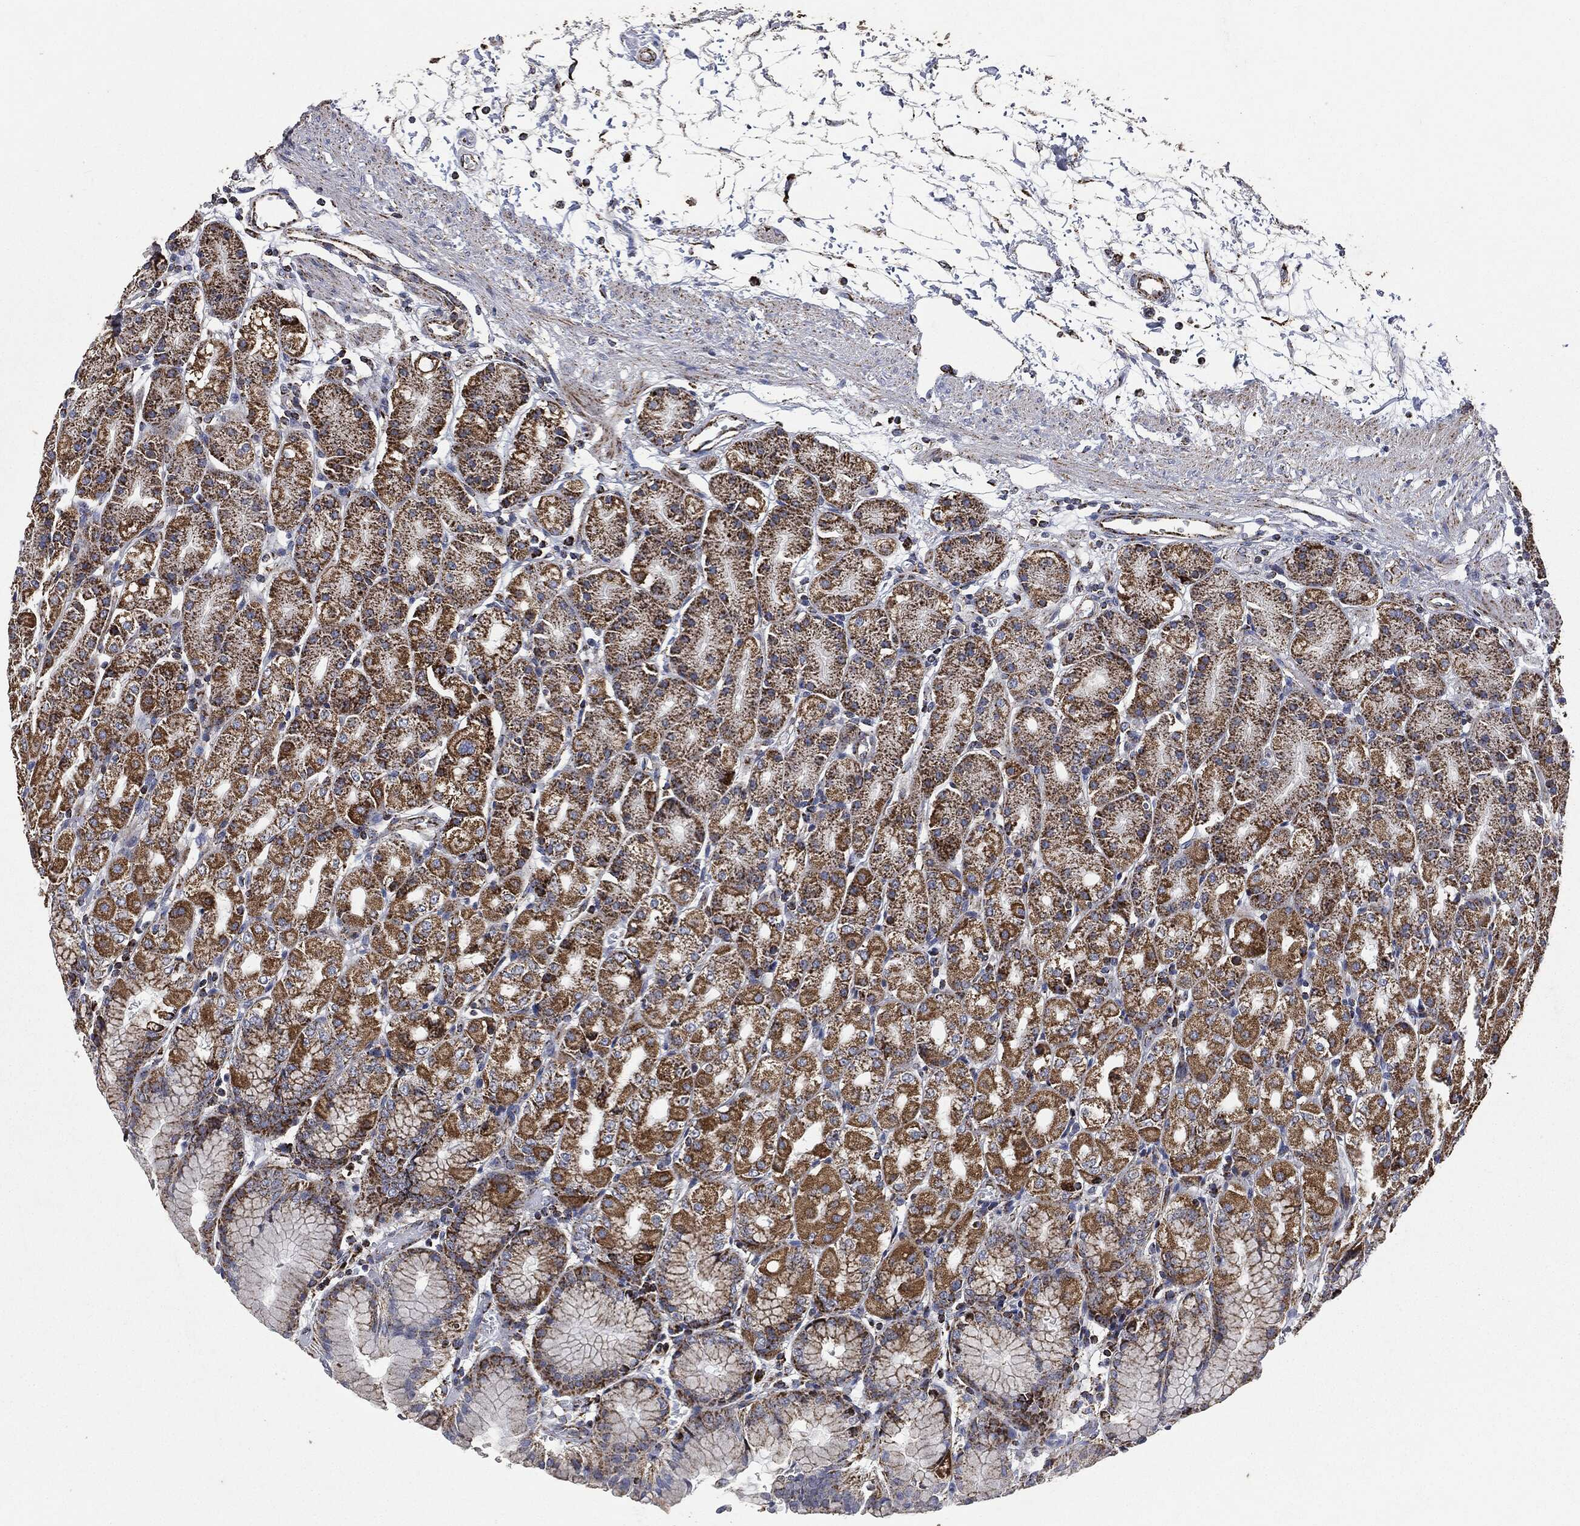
{"staining": {"intensity": "strong", "quantity": ">75%", "location": "cytoplasmic/membranous"}, "tissue": "stomach", "cell_type": "Glandular cells", "image_type": "normal", "snomed": [{"axis": "morphology", "description": "Normal tissue, NOS"}, {"axis": "morphology", "description": "Adenocarcinoma, NOS"}, {"axis": "topography", "description": "Stomach"}], "caption": "Immunohistochemistry of normal human stomach shows high levels of strong cytoplasmic/membranous staining in approximately >75% of glandular cells. (brown staining indicates protein expression, while blue staining denotes nuclei).", "gene": "RYK", "patient": {"sex": "female", "age": 81}}